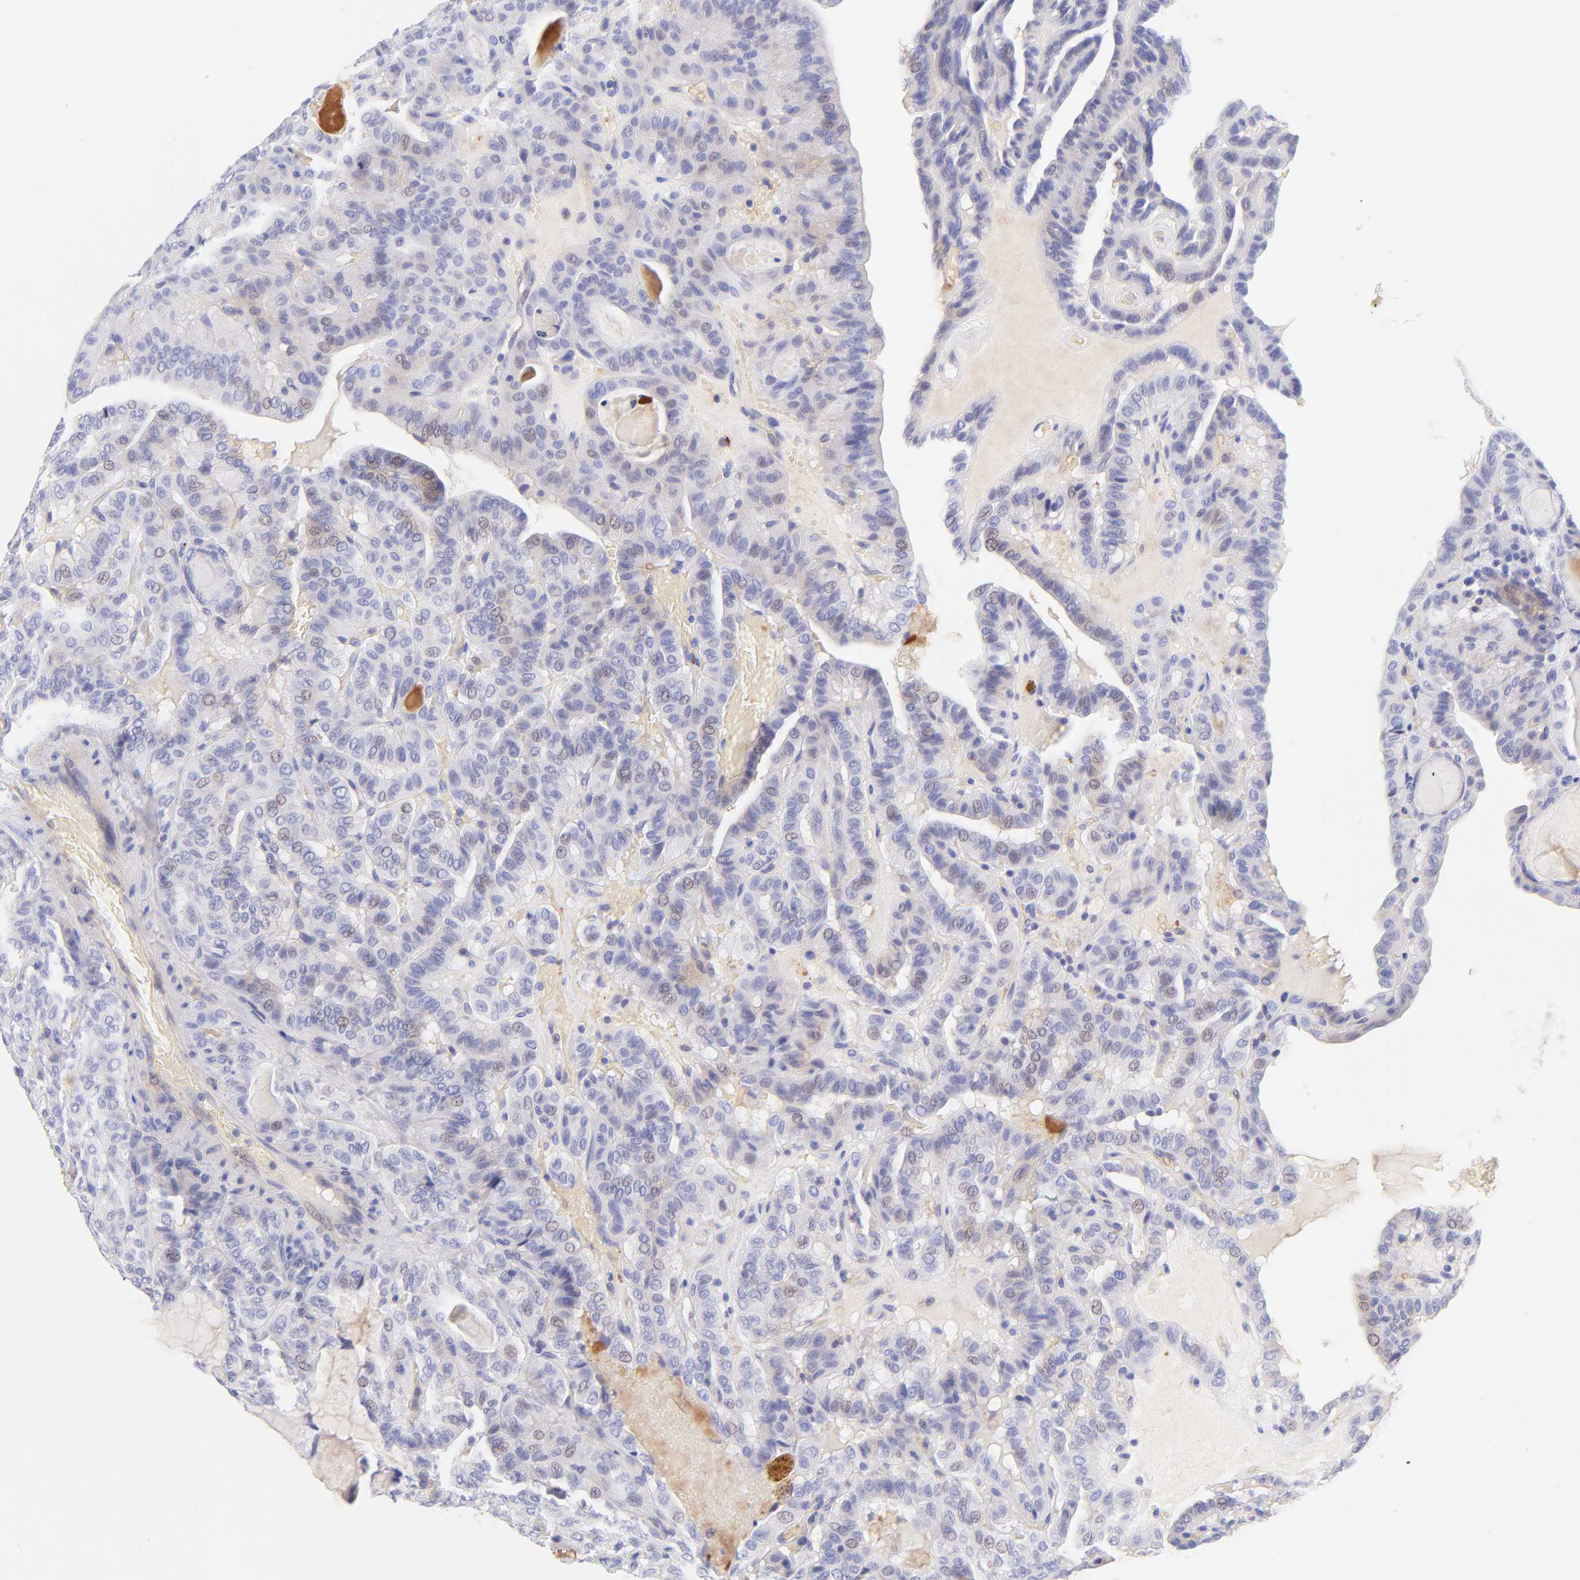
{"staining": {"intensity": "negative", "quantity": "none", "location": "none"}, "tissue": "thyroid cancer", "cell_type": "Tumor cells", "image_type": "cancer", "snomed": [{"axis": "morphology", "description": "Papillary adenocarcinoma, NOS"}, {"axis": "topography", "description": "Thyroid gland"}], "caption": "Immunohistochemical staining of thyroid cancer (papillary adenocarcinoma) exhibits no significant positivity in tumor cells.", "gene": "FRMPD3", "patient": {"sex": "male", "age": 77}}